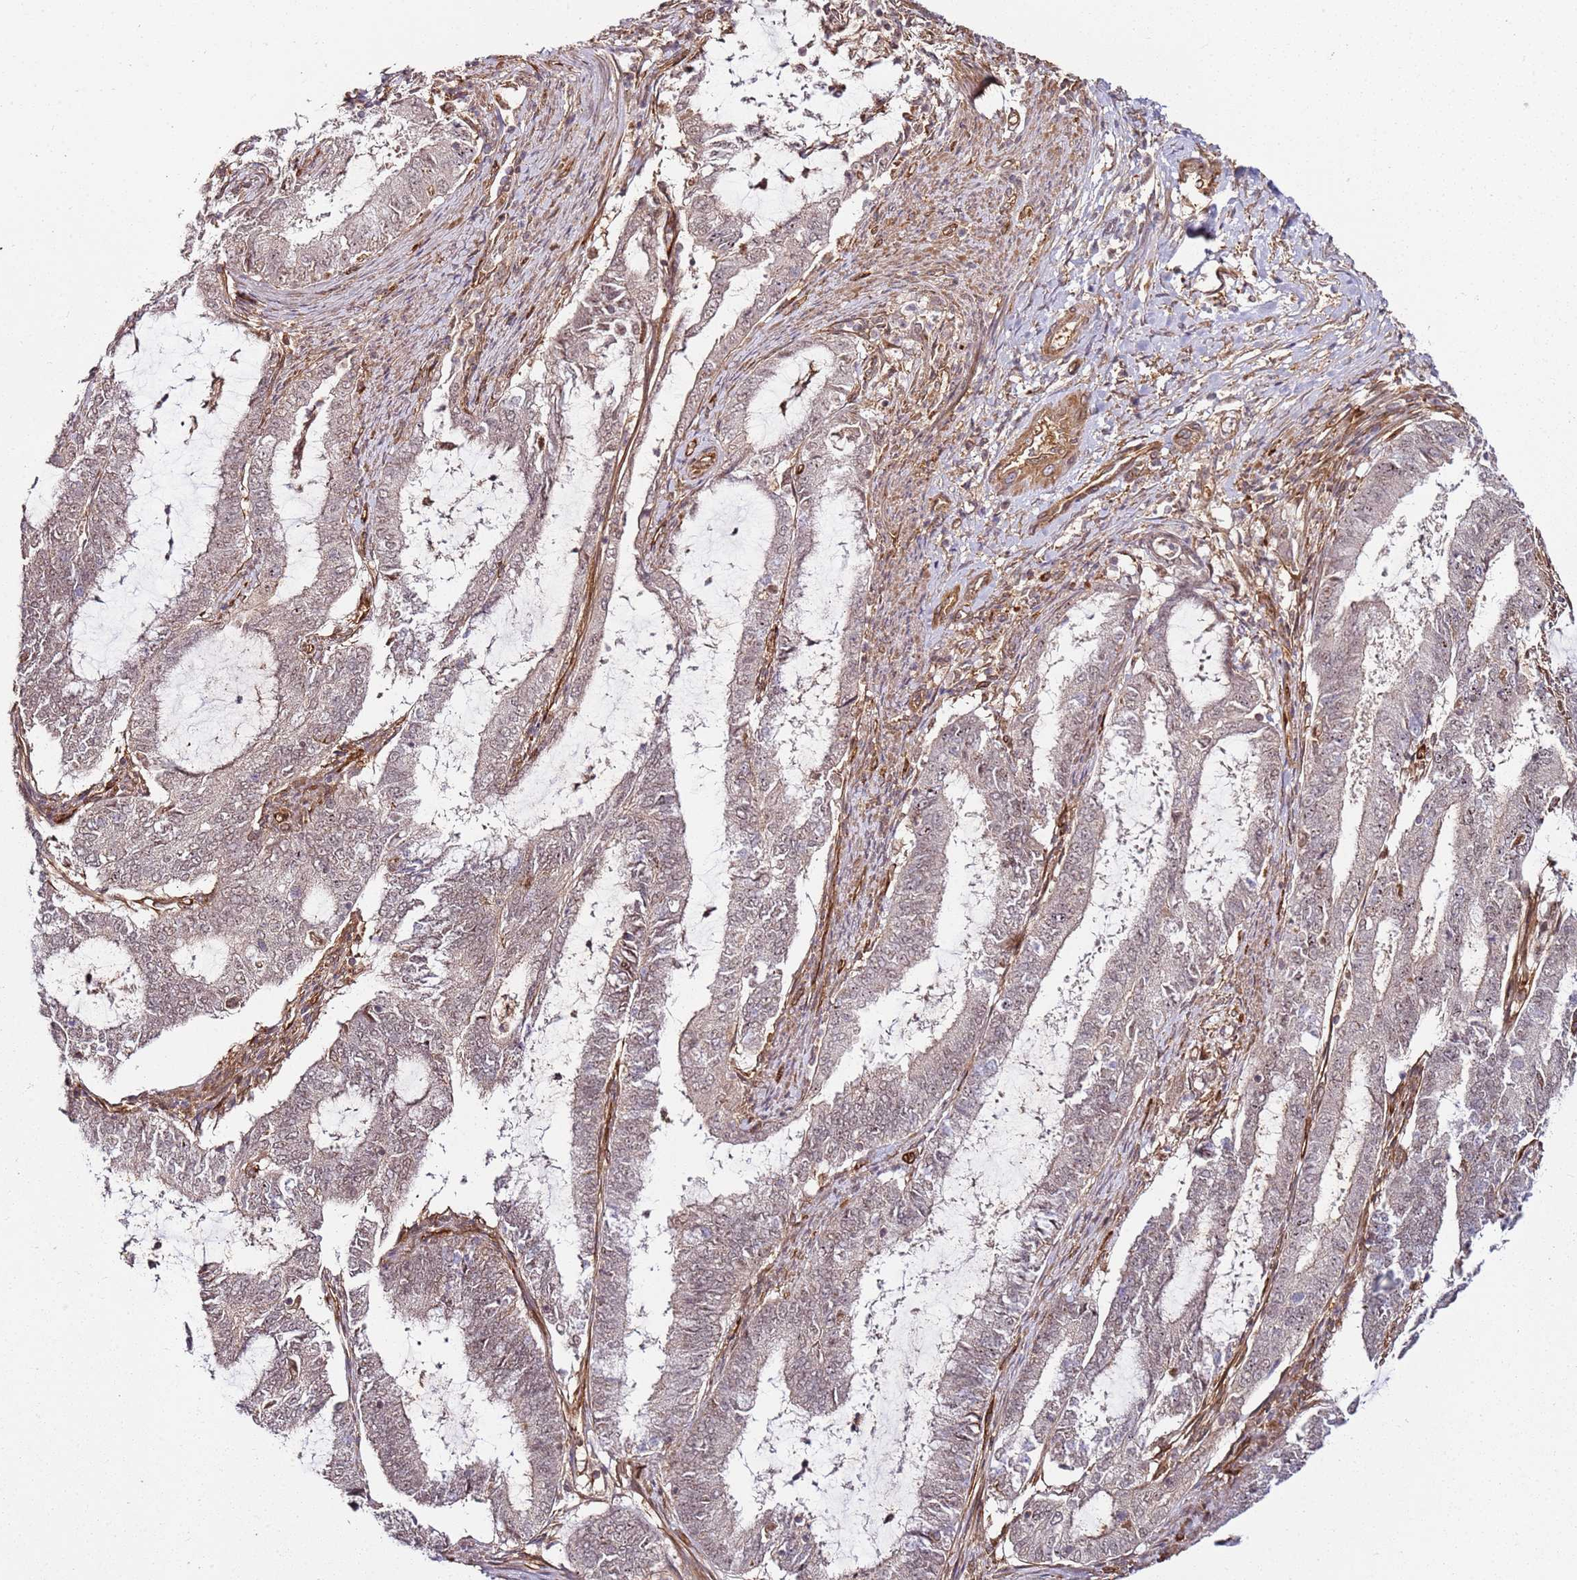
{"staining": {"intensity": "weak", "quantity": ">75%", "location": "nuclear"}, "tissue": "endometrial cancer", "cell_type": "Tumor cells", "image_type": "cancer", "snomed": [{"axis": "morphology", "description": "Adenocarcinoma, NOS"}, {"axis": "topography", "description": "Endometrium"}], "caption": "A photomicrograph of adenocarcinoma (endometrial) stained for a protein shows weak nuclear brown staining in tumor cells. (Brightfield microscopy of DAB IHC at high magnification).", "gene": "CCNYL1", "patient": {"sex": "female", "age": 51}}